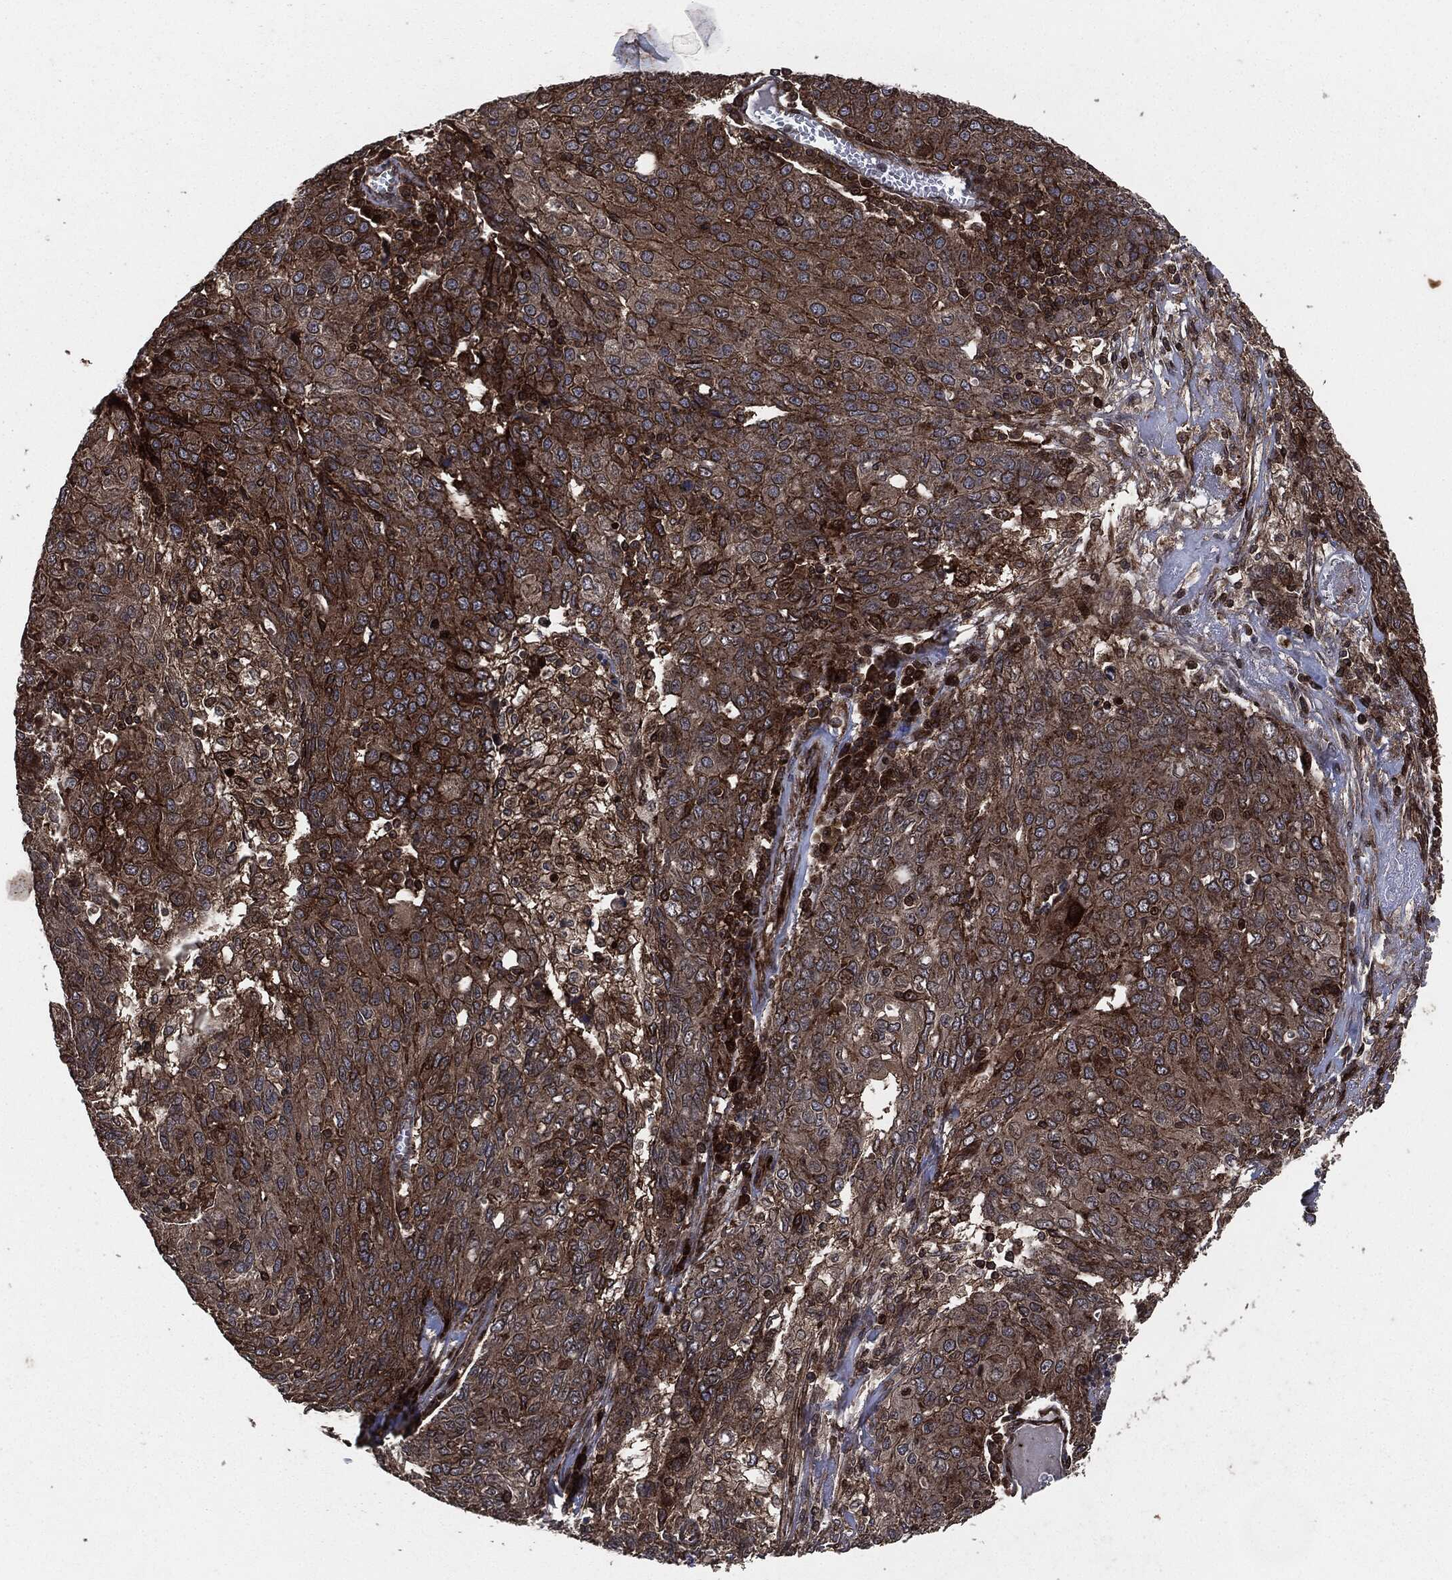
{"staining": {"intensity": "strong", "quantity": "25%-75%", "location": "cytoplasmic/membranous"}, "tissue": "ovarian cancer", "cell_type": "Tumor cells", "image_type": "cancer", "snomed": [{"axis": "morphology", "description": "Carcinoma, endometroid"}, {"axis": "topography", "description": "Ovary"}], "caption": "Immunohistochemistry (IHC) micrograph of neoplastic tissue: human endometroid carcinoma (ovarian) stained using immunohistochemistry demonstrates high levels of strong protein expression localized specifically in the cytoplasmic/membranous of tumor cells, appearing as a cytoplasmic/membranous brown color.", "gene": "IFIT1", "patient": {"sex": "female", "age": 50}}